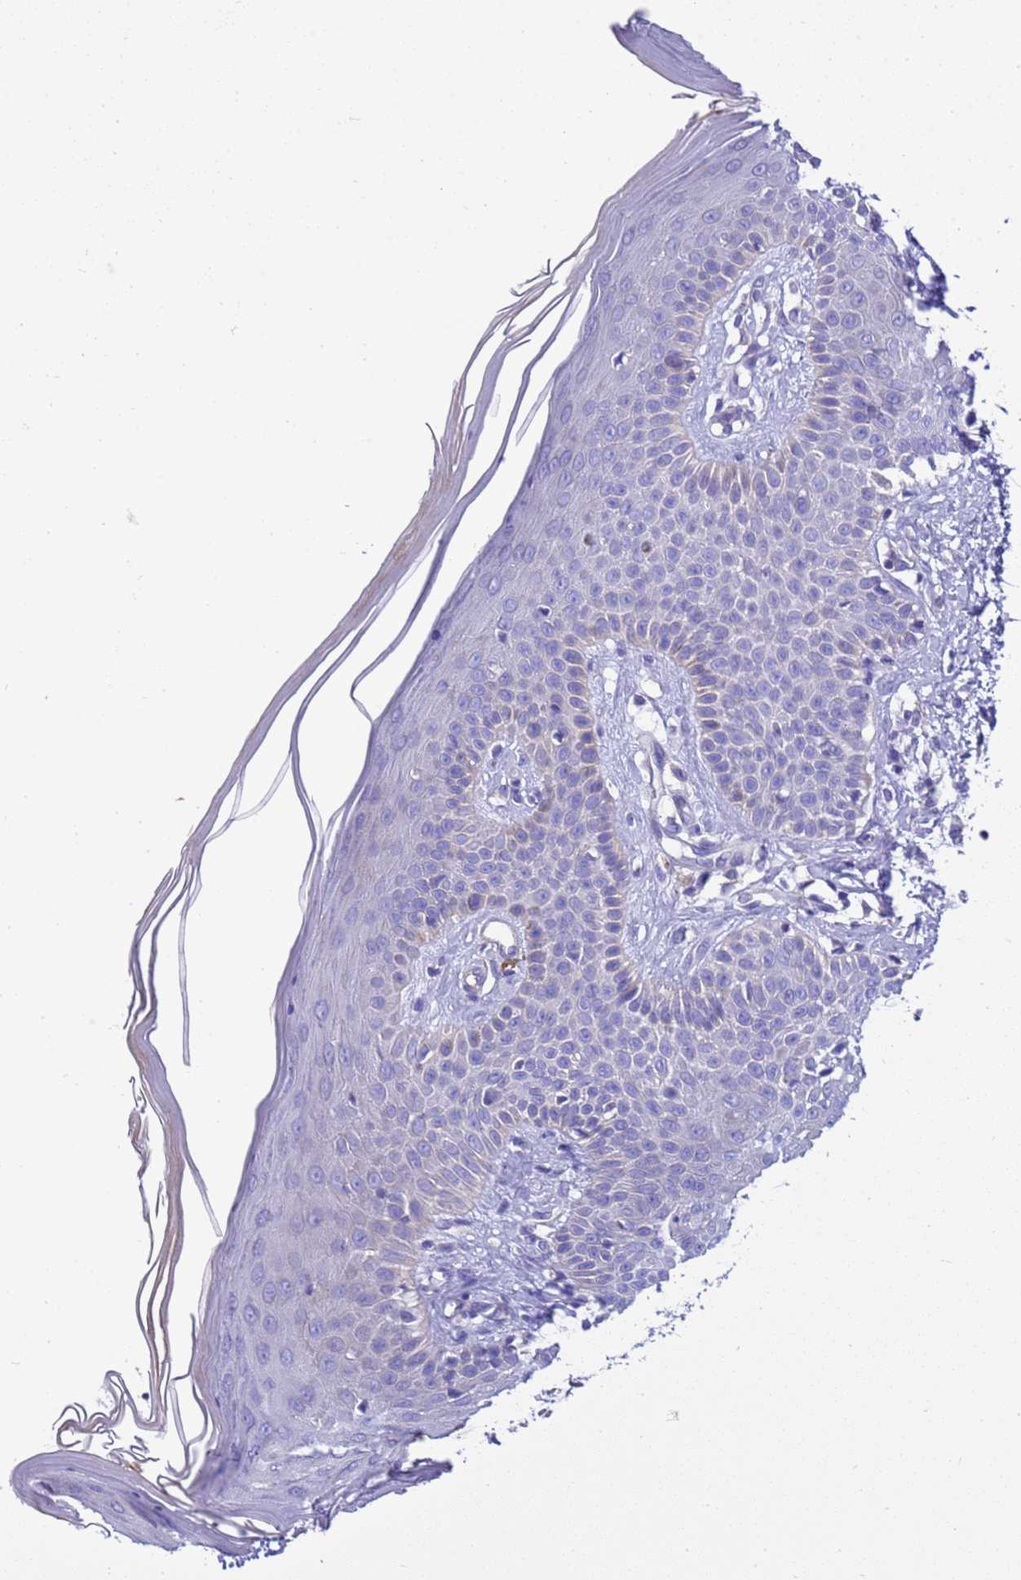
{"staining": {"intensity": "negative", "quantity": "none", "location": "none"}, "tissue": "skin", "cell_type": "Fibroblasts", "image_type": "normal", "snomed": [{"axis": "morphology", "description": "Normal tissue, NOS"}, {"axis": "topography", "description": "Skin"}], "caption": "The photomicrograph demonstrates no staining of fibroblasts in benign skin. Brightfield microscopy of immunohistochemistry (IHC) stained with DAB (brown) and hematoxylin (blue), captured at high magnification.", "gene": "KICS2", "patient": {"sex": "female", "age": 58}}